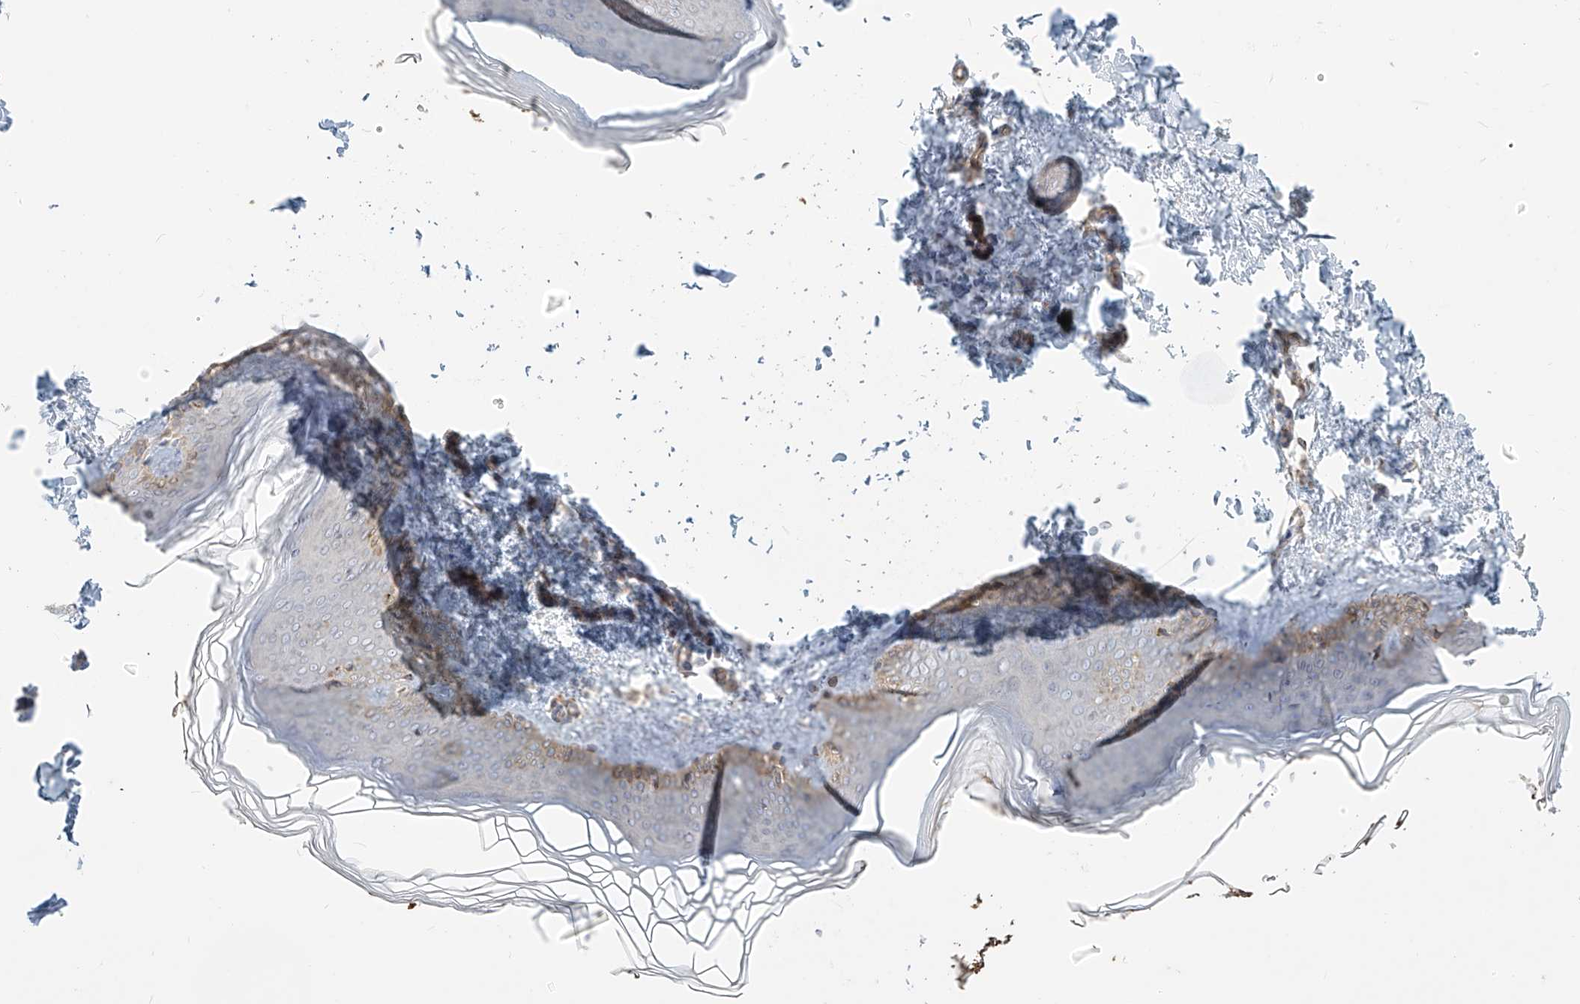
{"staining": {"intensity": "weak", "quantity": ">75%", "location": "cytoplasmic/membranous"}, "tissue": "skin", "cell_type": "Fibroblasts", "image_type": "normal", "snomed": [{"axis": "morphology", "description": "Normal tissue, NOS"}, {"axis": "topography", "description": "Skin"}], "caption": "DAB immunohistochemical staining of benign skin displays weak cytoplasmic/membranous protein positivity in approximately >75% of fibroblasts. (brown staining indicates protein expression, while blue staining denotes nuclei).", "gene": "LZTS3", "patient": {"sex": "female", "age": 27}}